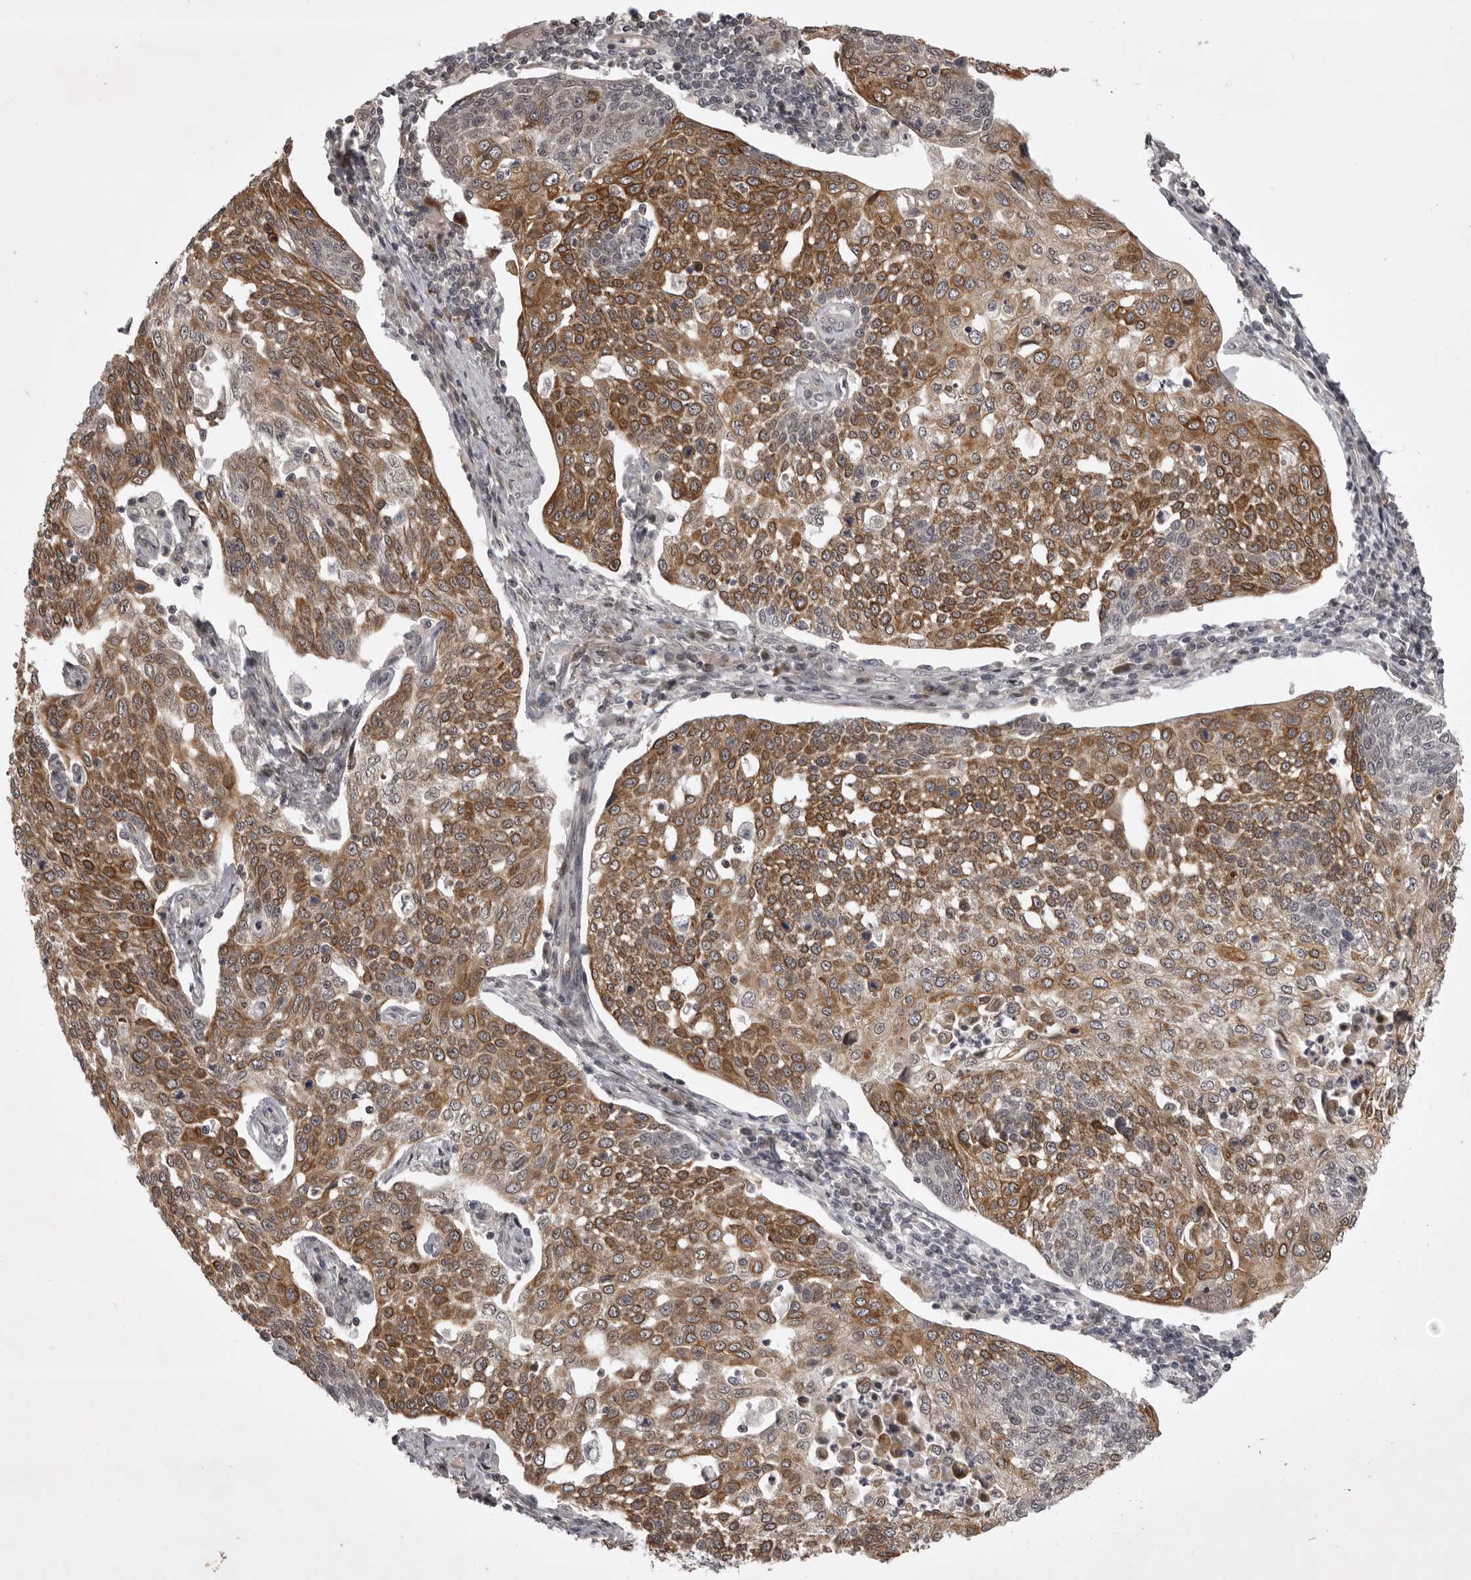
{"staining": {"intensity": "moderate", "quantity": ">75%", "location": "cytoplasmic/membranous"}, "tissue": "cervical cancer", "cell_type": "Tumor cells", "image_type": "cancer", "snomed": [{"axis": "morphology", "description": "Squamous cell carcinoma, NOS"}, {"axis": "topography", "description": "Cervix"}], "caption": "Protein expression analysis of squamous cell carcinoma (cervical) displays moderate cytoplasmic/membranous expression in about >75% of tumor cells.", "gene": "SNX16", "patient": {"sex": "female", "age": 34}}